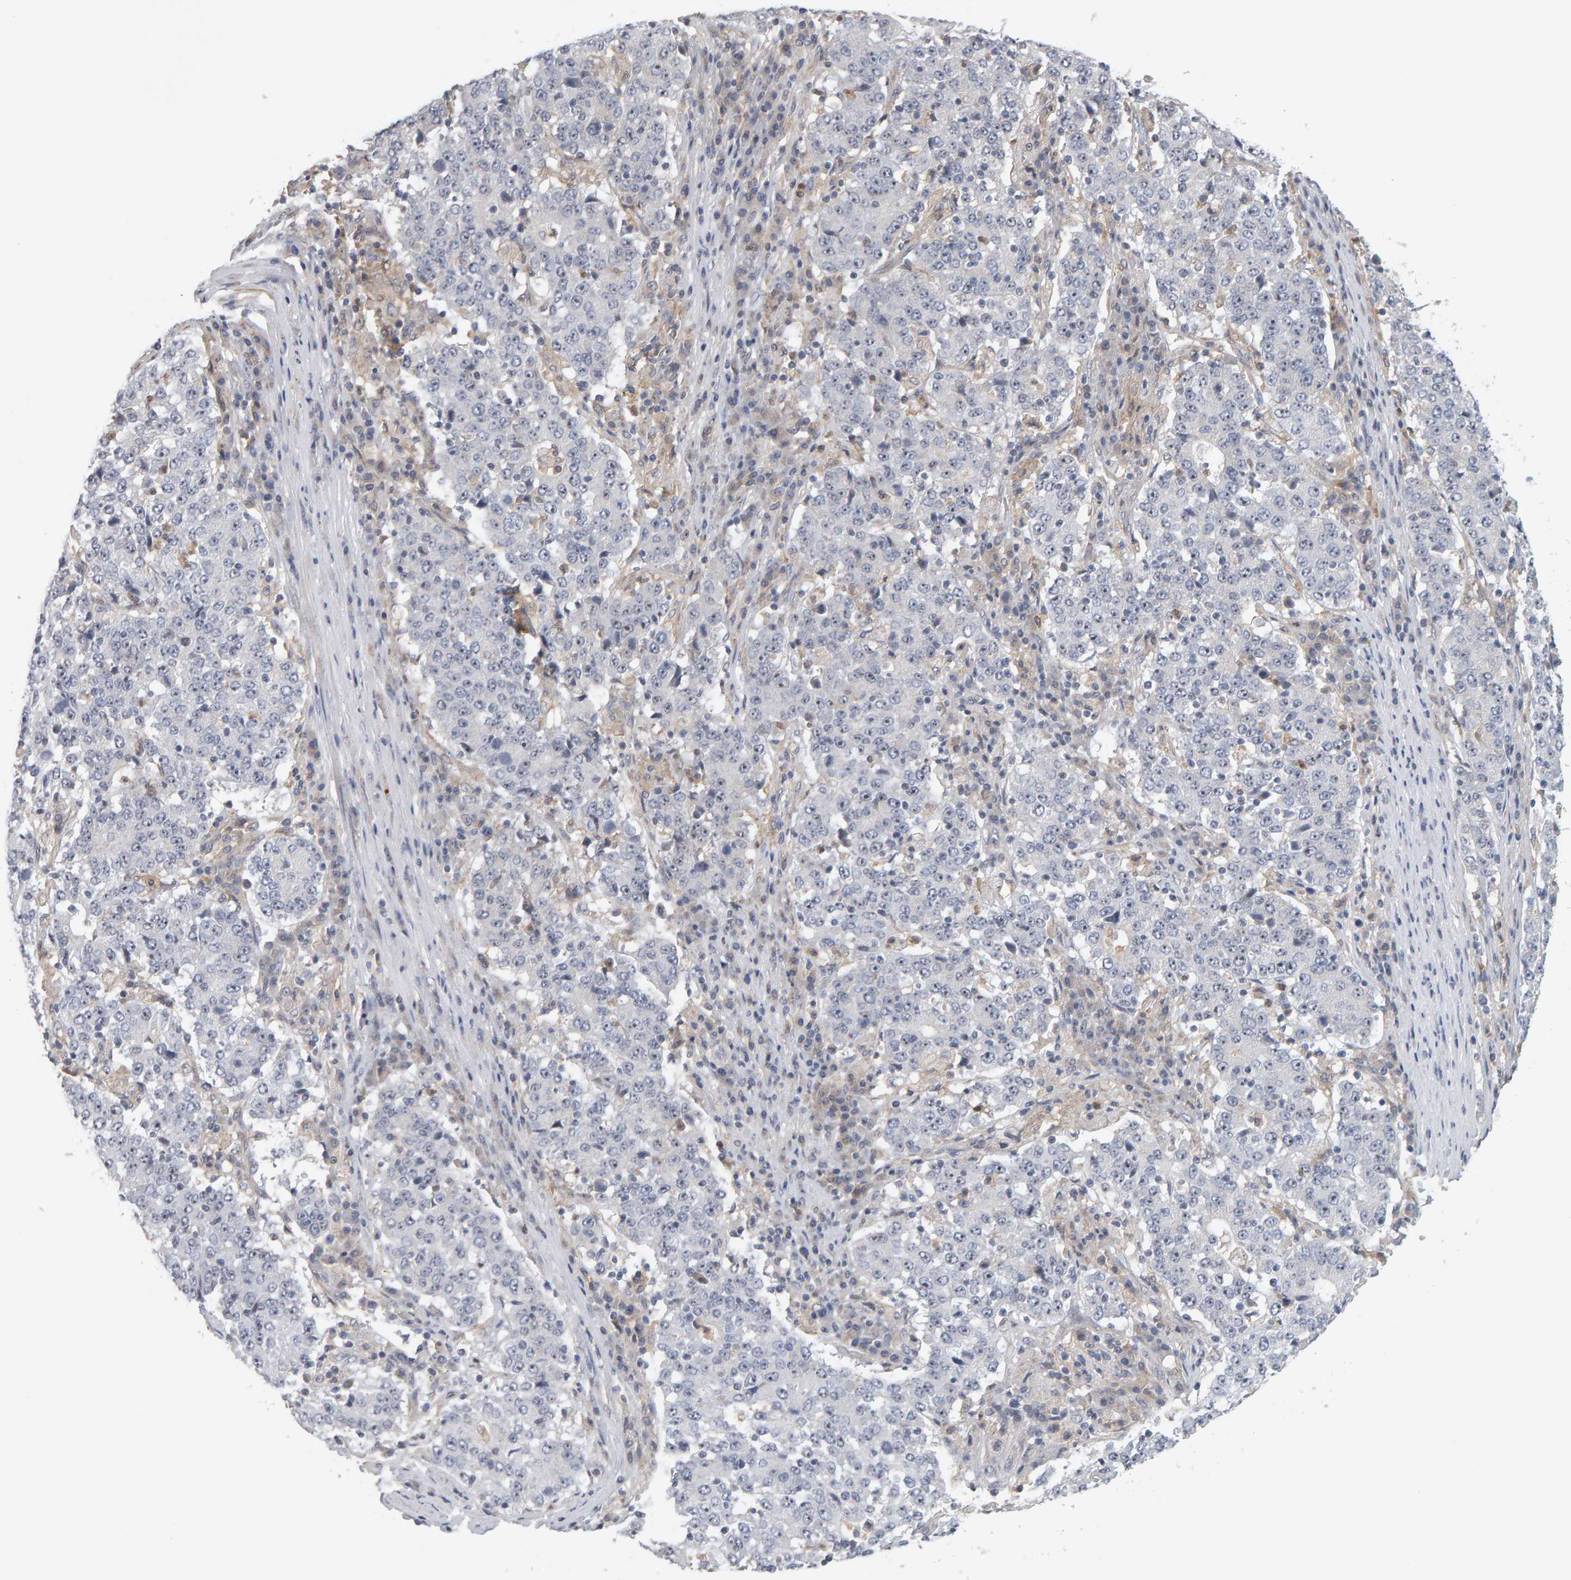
{"staining": {"intensity": "negative", "quantity": "none", "location": "none"}, "tissue": "stomach cancer", "cell_type": "Tumor cells", "image_type": "cancer", "snomed": [{"axis": "morphology", "description": "Adenocarcinoma, NOS"}, {"axis": "topography", "description": "Stomach"}], "caption": "This is an immunohistochemistry (IHC) image of adenocarcinoma (stomach). There is no positivity in tumor cells.", "gene": "MSRA", "patient": {"sex": "male", "age": 59}}